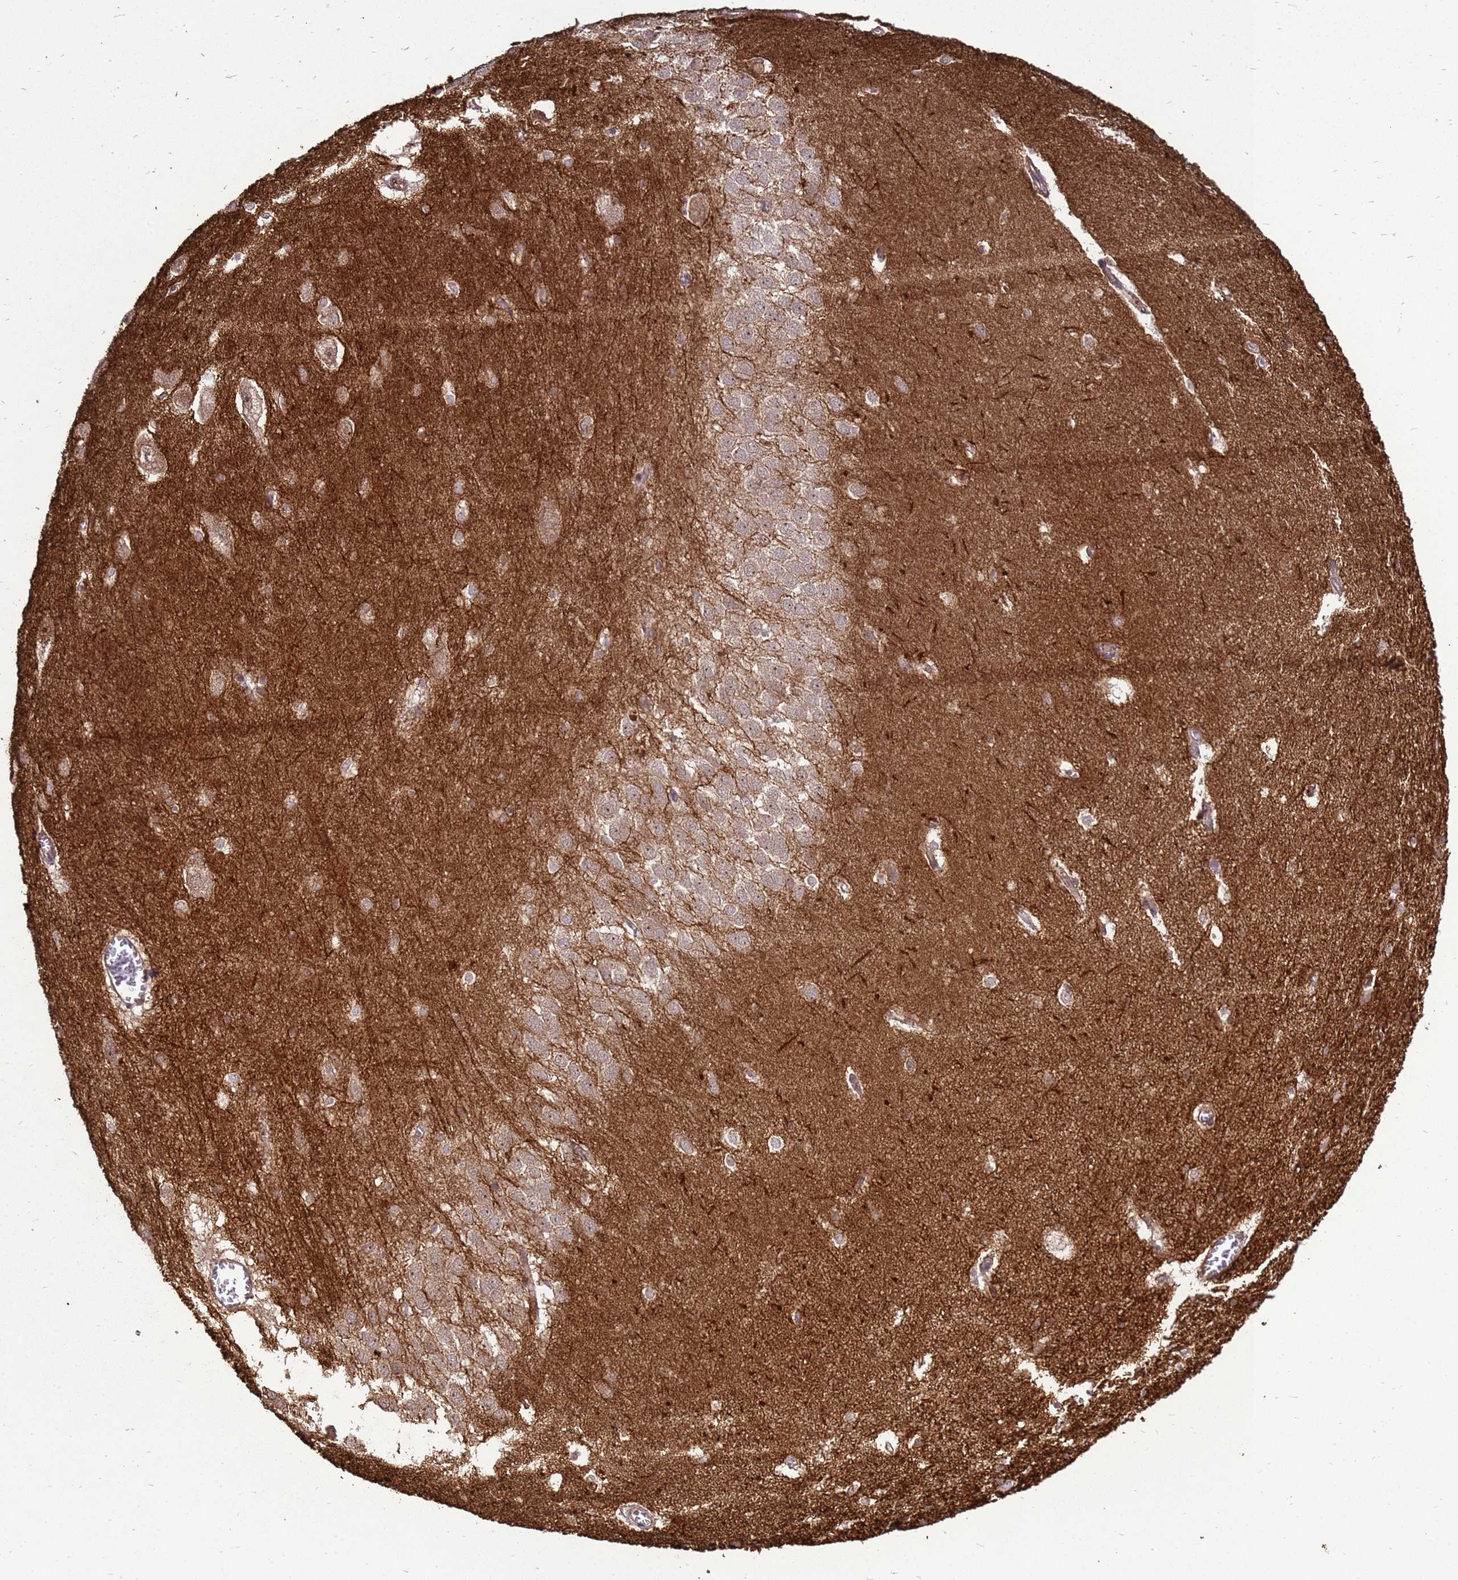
{"staining": {"intensity": "weak", "quantity": "<25%", "location": "cytoplasmic/membranous"}, "tissue": "hippocampus", "cell_type": "Glial cells", "image_type": "normal", "snomed": [{"axis": "morphology", "description": "Normal tissue, NOS"}, {"axis": "topography", "description": "Hippocampus"}], "caption": "Immunohistochemical staining of unremarkable hippocampus demonstrates no significant staining in glial cells. (DAB (3,3'-diaminobenzidine) immunohistochemistry (IHC) with hematoxylin counter stain).", "gene": "CRBN", "patient": {"sex": "female", "age": 64}}